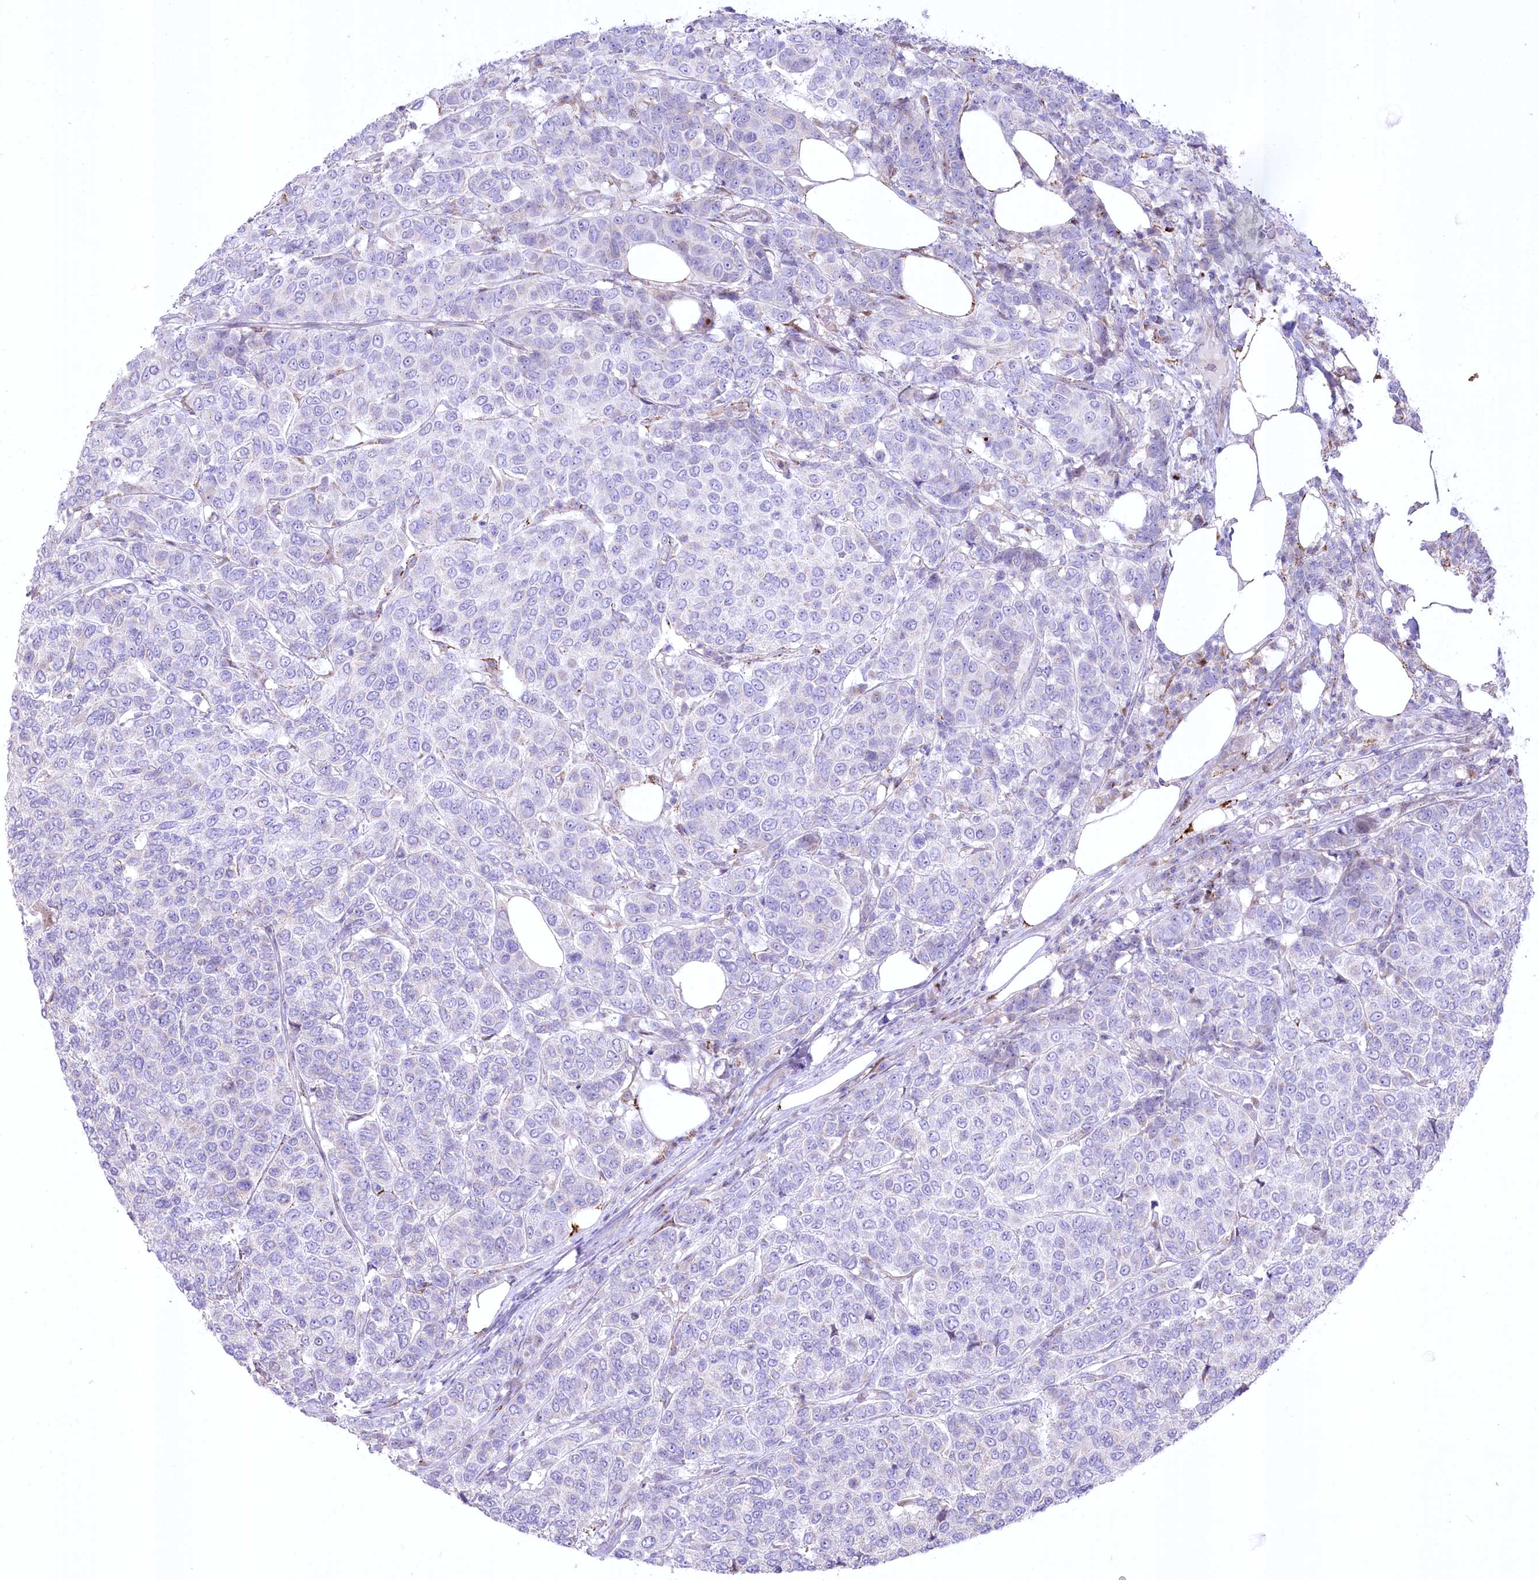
{"staining": {"intensity": "negative", "quantity": "none", "location": "none"}, "tissue": "breast cancer", "cell_type": "Tumor cells", "image_type": "cancer", "snomed": [{"axis": "morphology", "description": "Duct carcinoma"}, {"axis": "topography", "description": "Breast"}], "caption": "Tumor cells are negative for protein expression in human breast invasive ductal carcinoma.", "gene": "CEP164", "patient": {"sex": "female", "age": 55}}